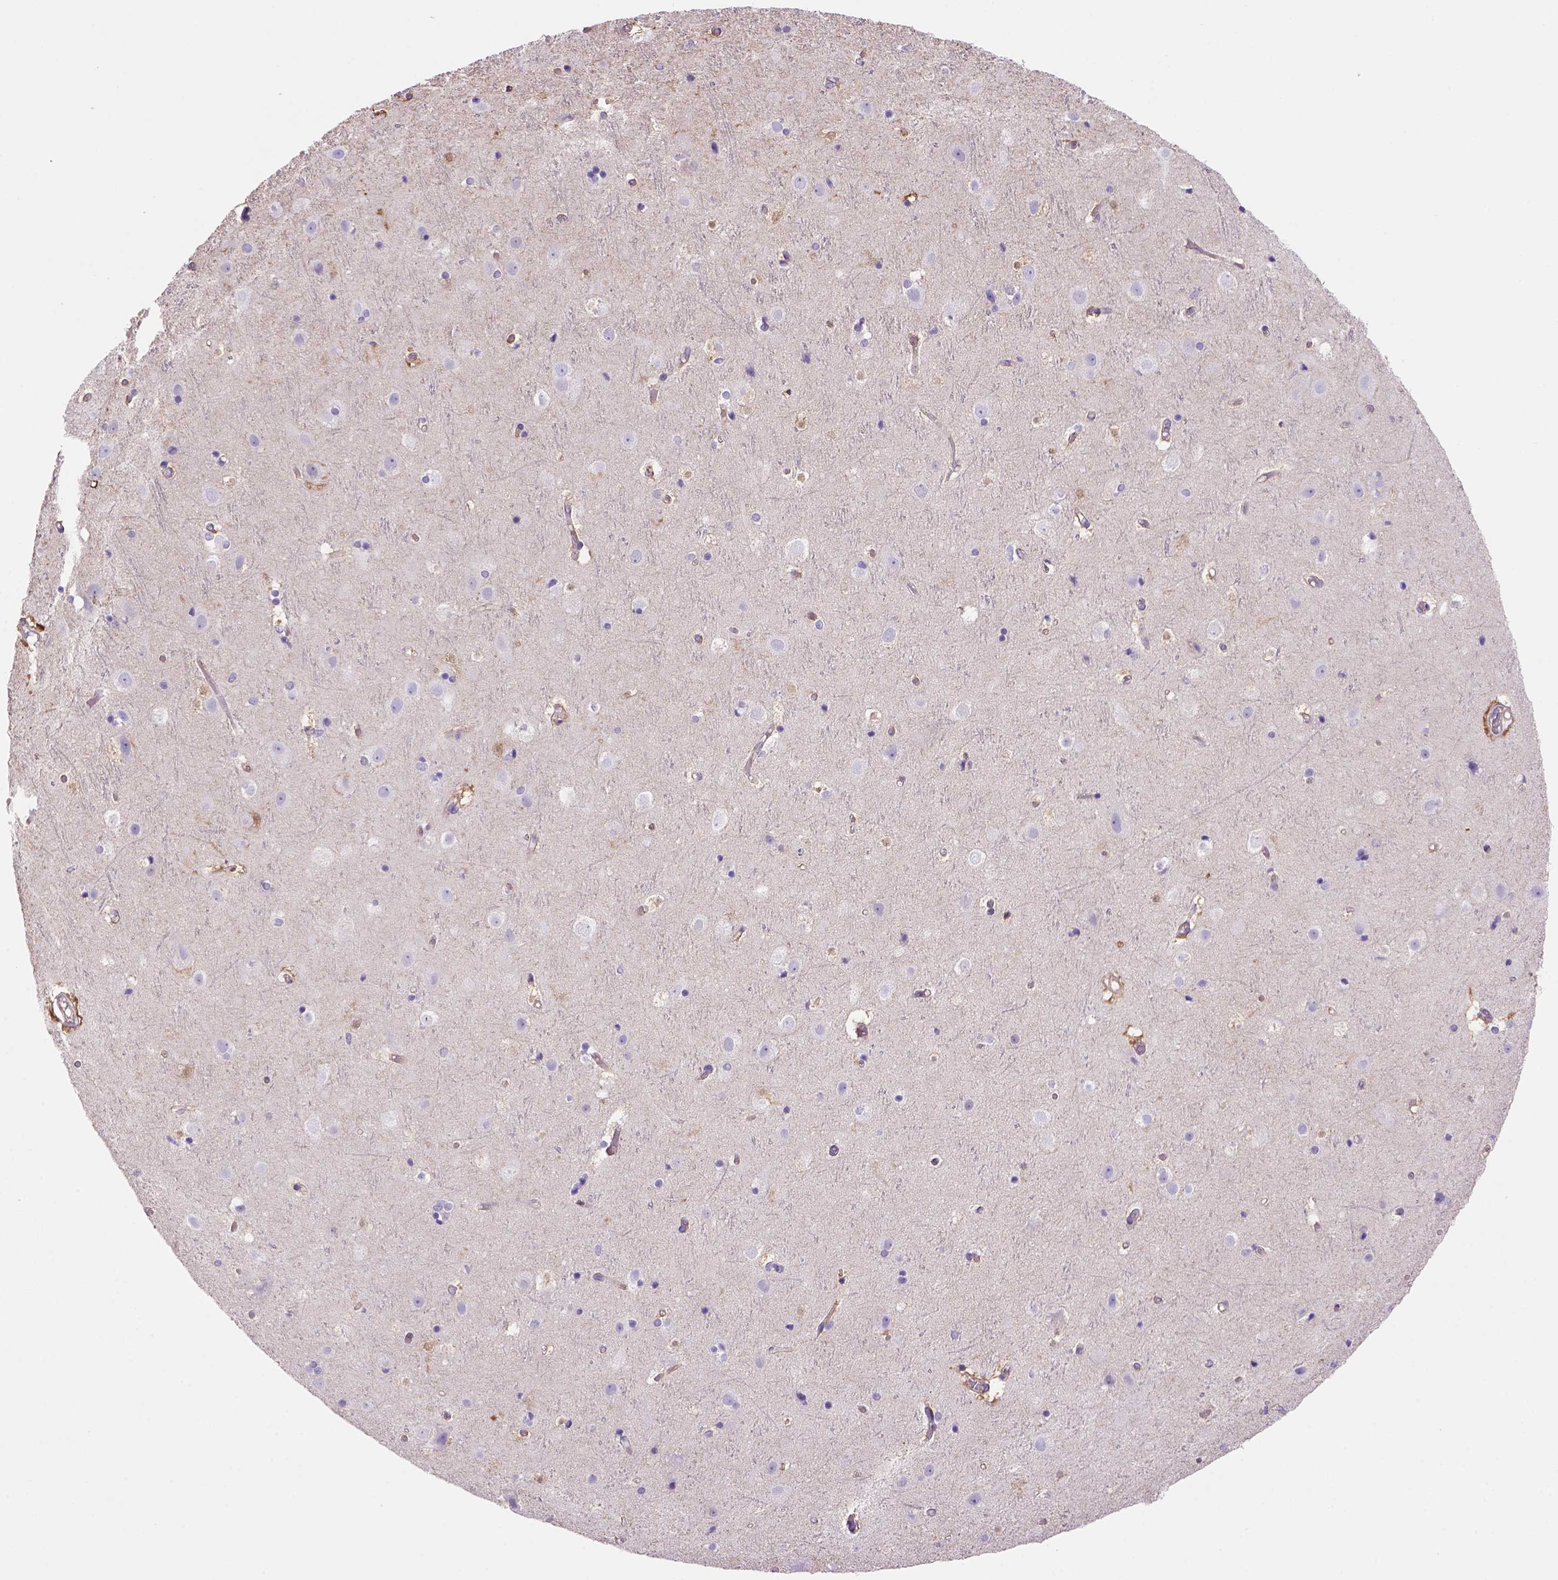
{"staining": {"intensity": "strong", "quantity": ">75%", "location": "cytoplasmic/membranous"}, "tissue": "cerebral cortex", "cell_type": "Endothelial cells", "image_type": "normal", "snomed": [{"axis": "morphology", "description": "Normal tissue, NOS"}, {"axis": "topography", "description": "Cerebral cortex"}], "caption": "Immunohistochemical staining of unremarkable human cerebral cortex demonstrates >75% levels of strong cytoplasmic/membranous protein staining in about >75% of endothelial cells.", "gene": "PEX12", "patient": {"sex": "female", "age": 52}}